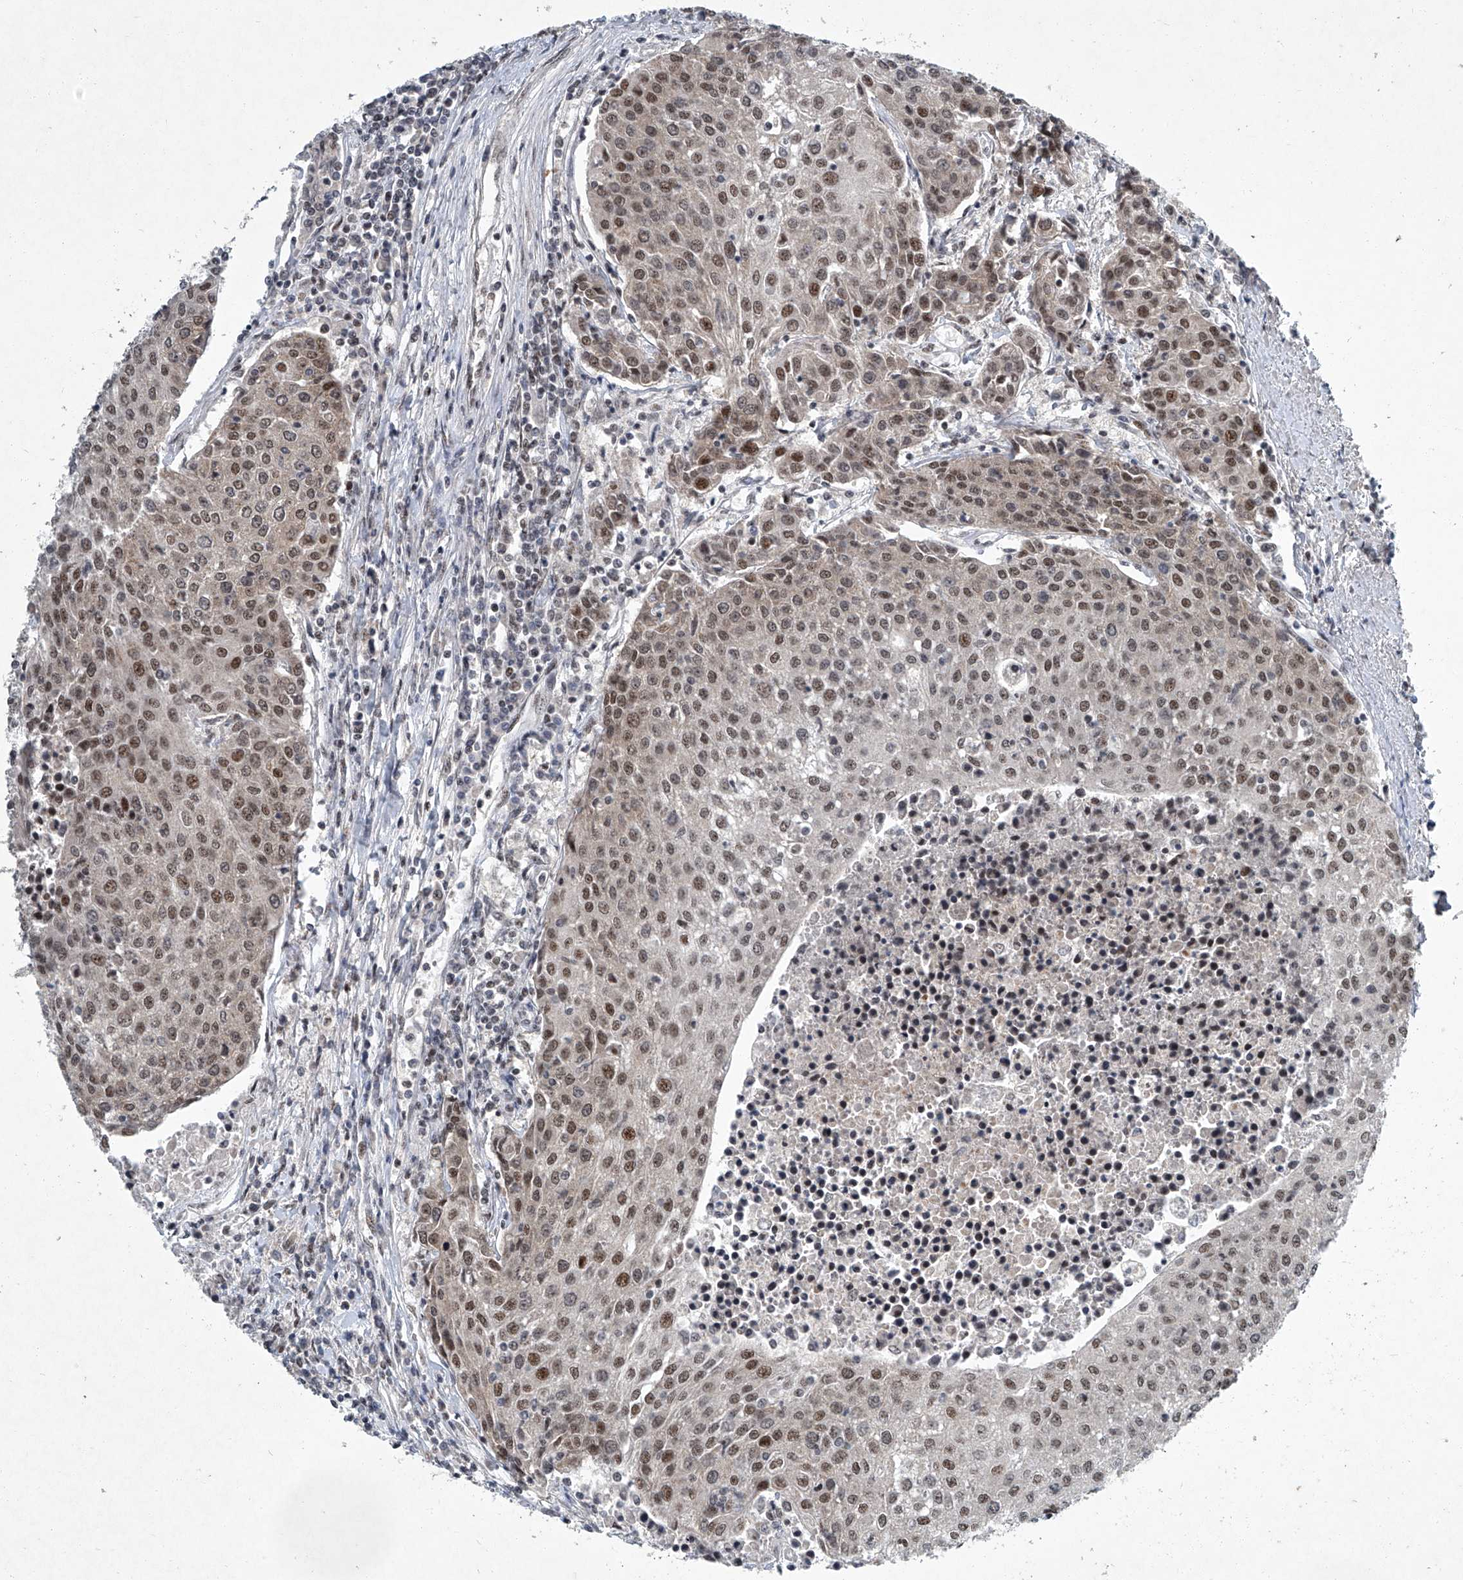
{"staining": {"intensity": "moderate", "quantity": ">75%", "location": "nuclear"}, "tissue": "urothelial cancer", "cell_type": "Tumor cells", "image_type": "cancer", "snomed": [{"axis": "morphology", "description": "Urothelial carcinoma, High grade"}, {"axis": "topography", "description": "Urinary bladder"}], "caption": "A histopathology image of urothelial carcinoma (high-grade) stained for a protein demonstrates moderate nuclear brown staining in tumor cells.", "gene": "TFDP1", "patient": {"sex": "female", "age": 85}}